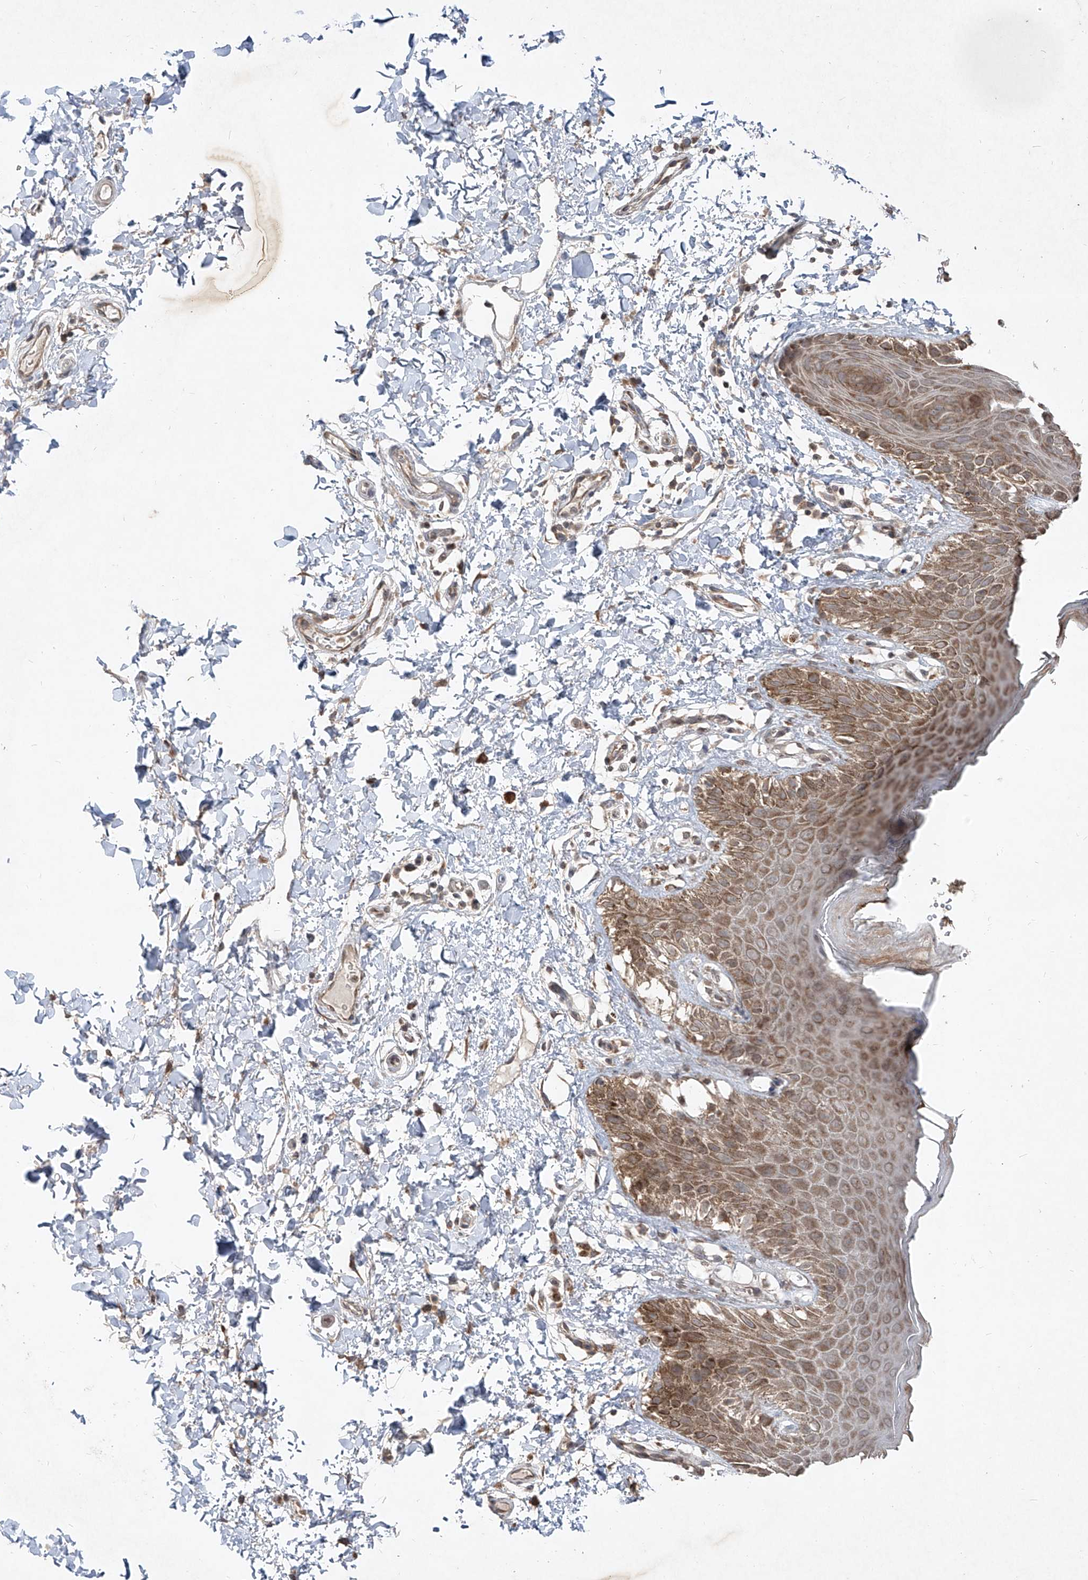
{"staining": {"intensity": "moderate", "quantity": ">75%", "location": "cytoplasmic/membranous"}, "tissue": "skin", "cell_type": "Epidermal cells", "image_type": "normal", "snomed": [{"axis": "morphology", "description": "Normal tissue, NOS"}, {"axis": "topography", "description": "Anal"}], "caption": "Human skin stained for a protein (brown) displays moderate cytoplasmic/membranous positive staining in about >75% of epidermal cells.", "gene": "ABCD3", "patient": {"sex": "male", "age": 44}}